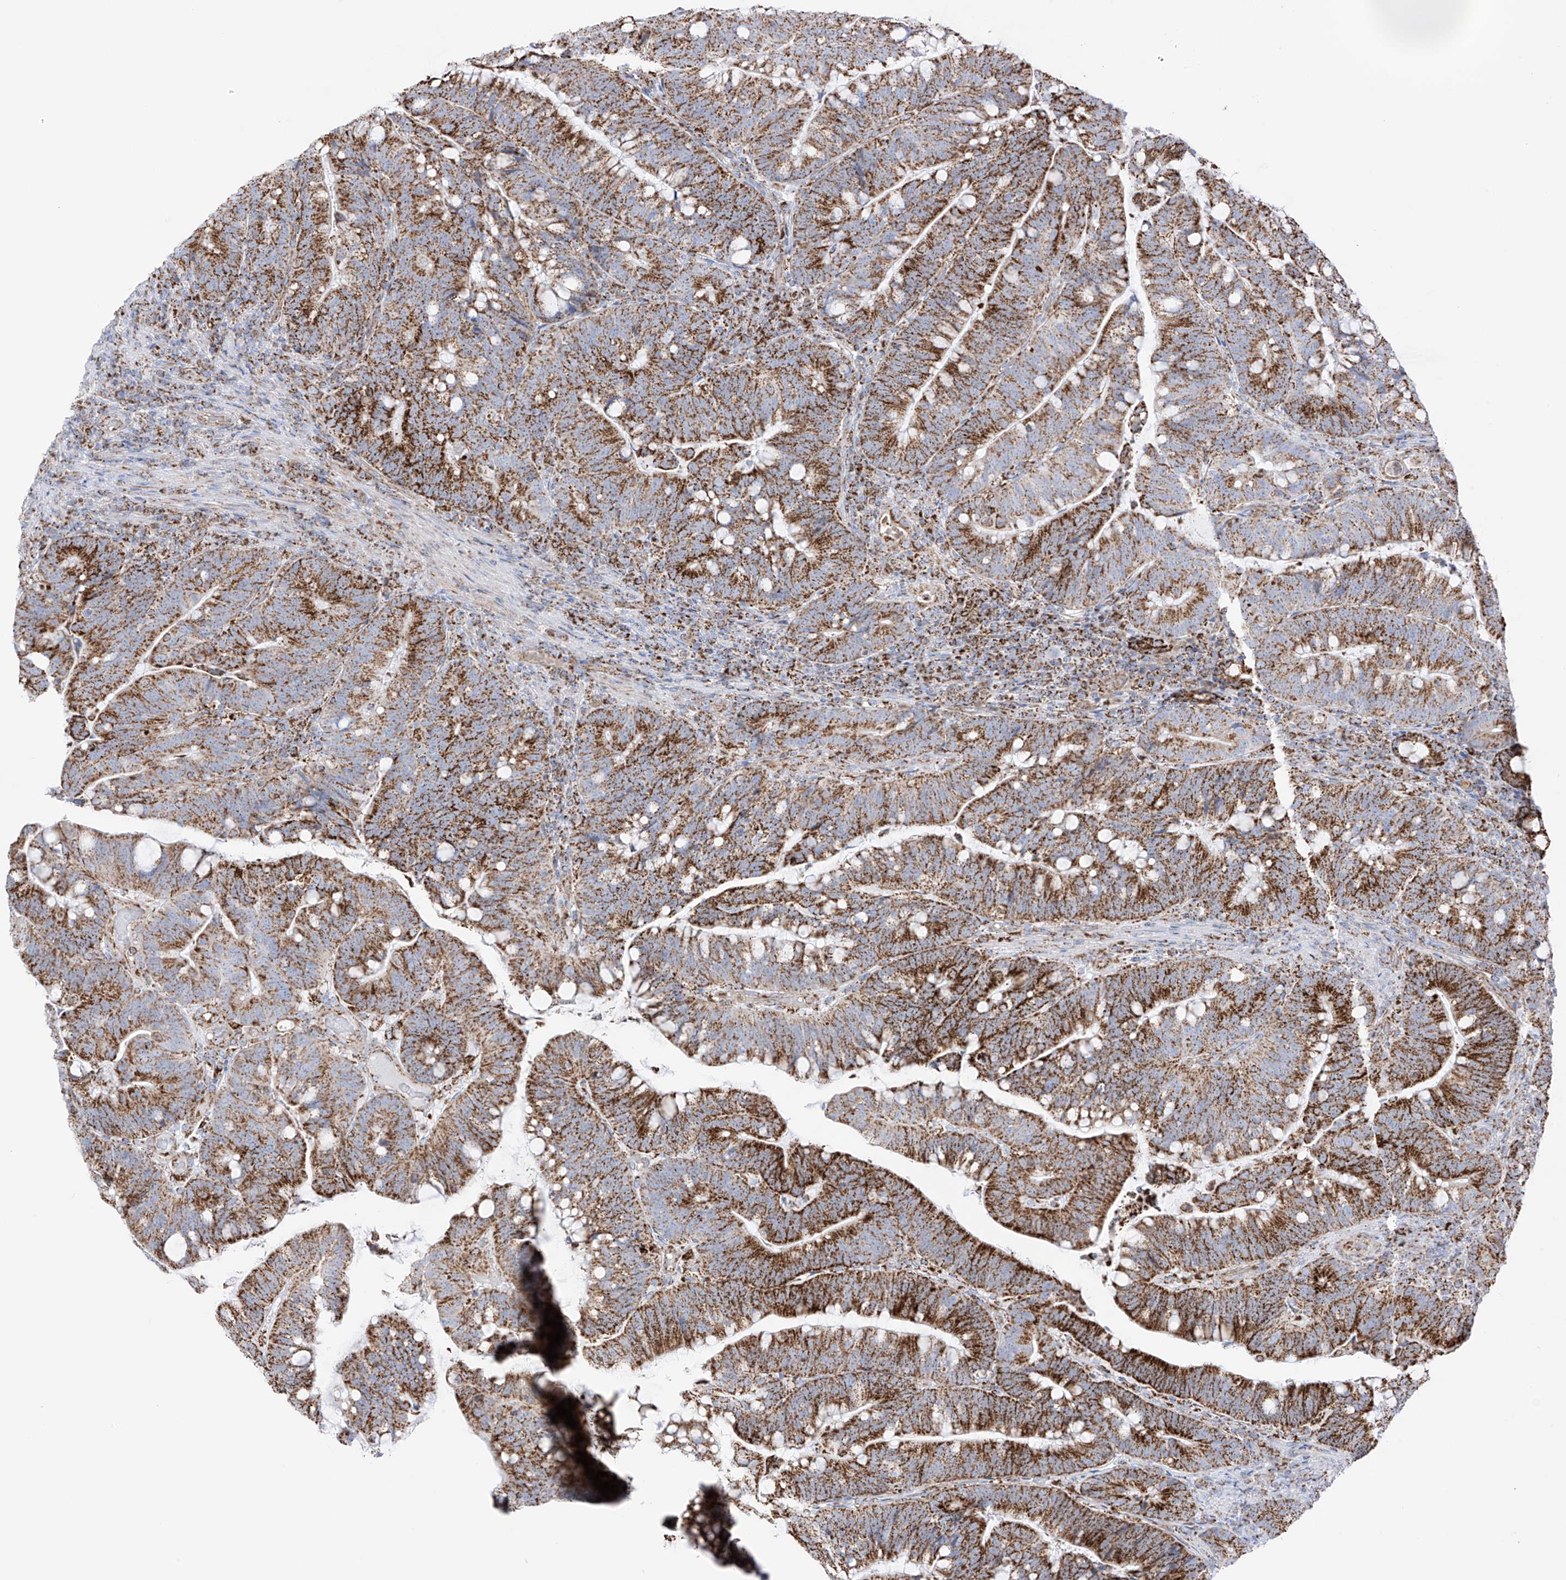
{"staining": {"intensity": "moderate", "quantity": ">75%", "location": "cytoplasmic/membranous"}, "tissue": "colorectal cancer", "cell_type": "Tumor cells", "image_type": "cancer", "snomed": [{"axis": "morphology", "description": "Adenocarcinoma, NOS"}, {"axis": "topography", "description": "Colon"}], "caption": "Brown immunohistochemical staining in colorectal adenocarcinoma exhibits moderate cytoplasmic/membranous expression in about >75% of tumor cells.", "gene": "XKR3", "patient": {"sex": "female", "age": 66}}